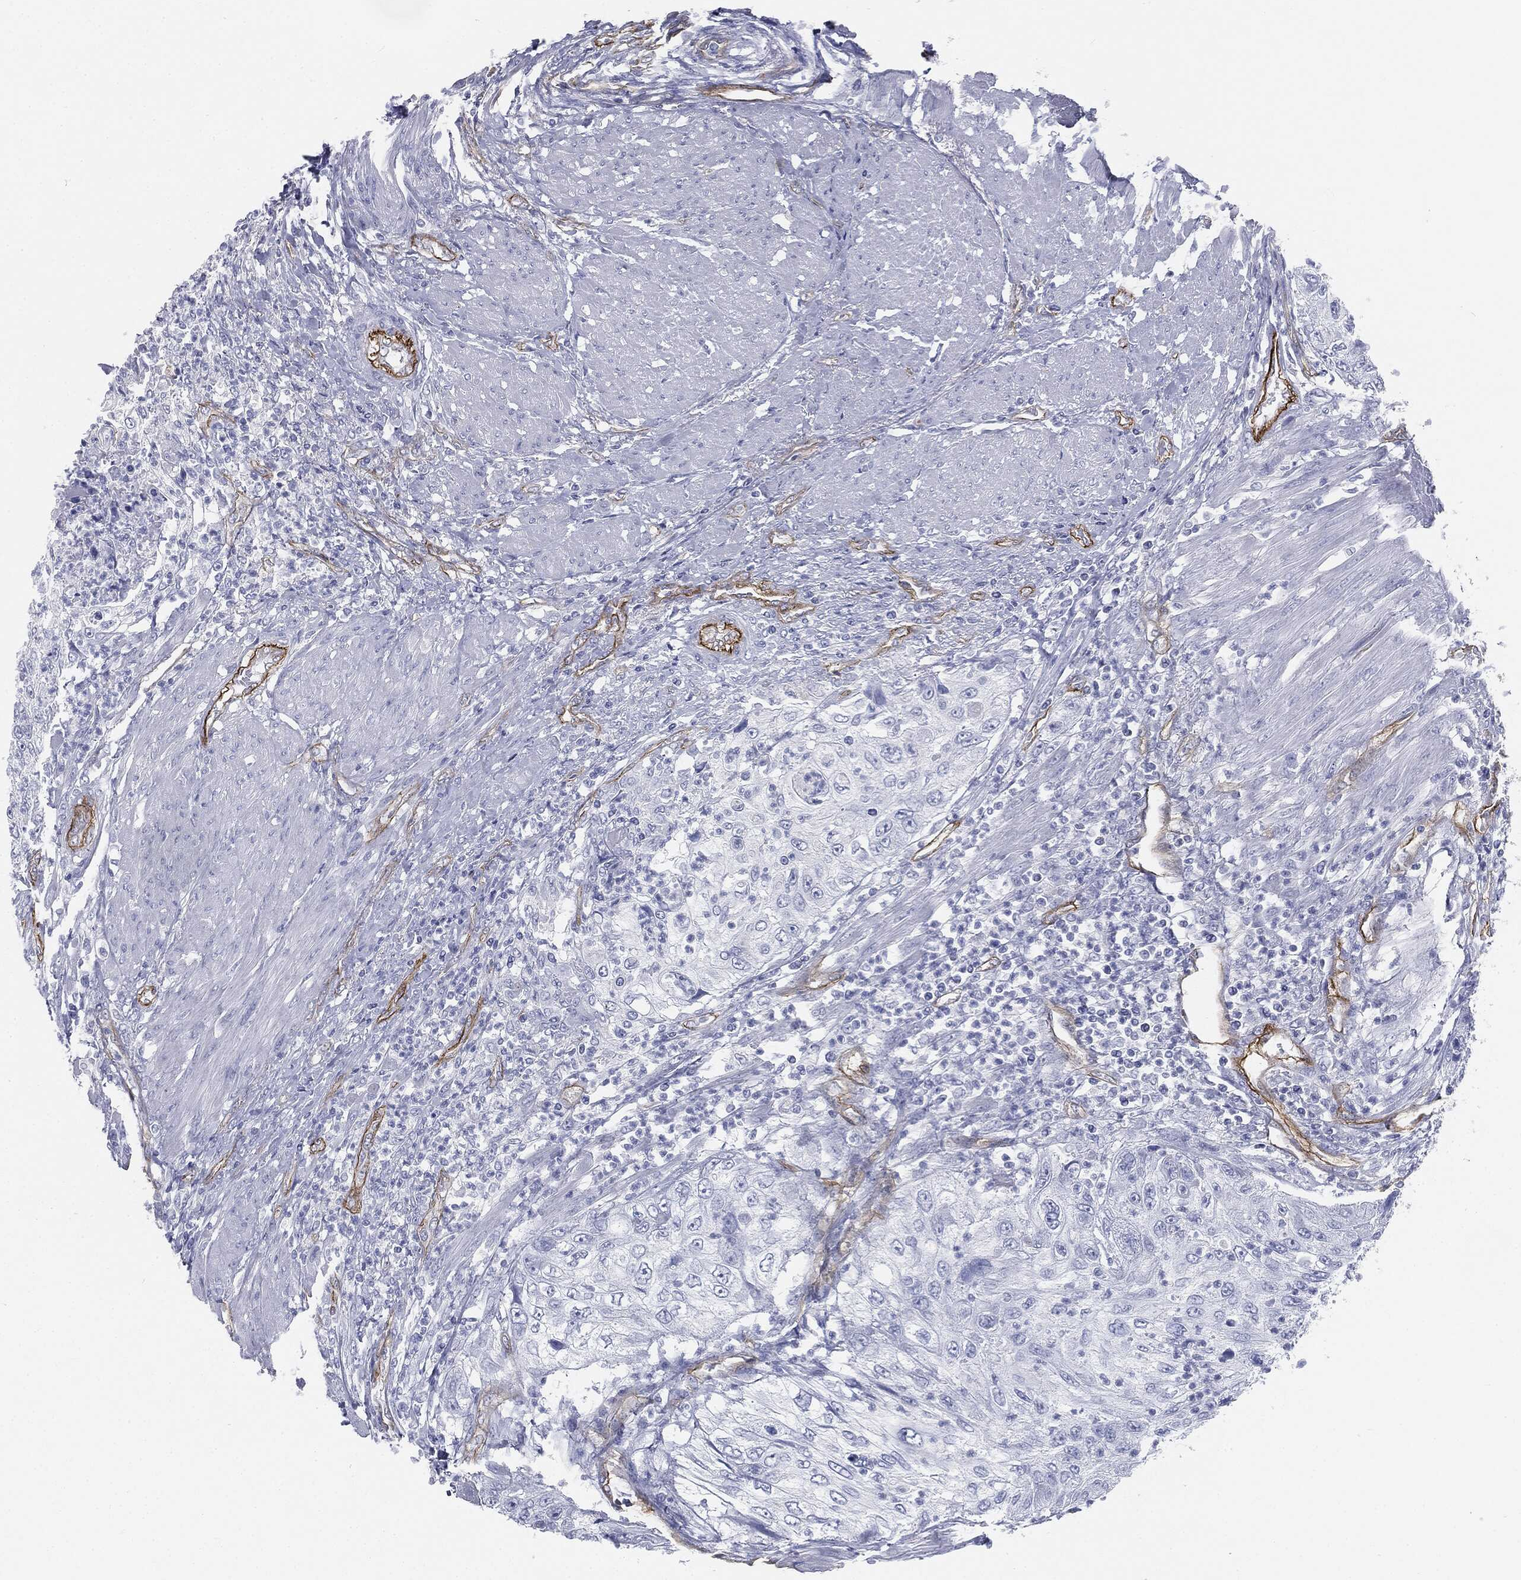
{"staining": {"intensity": "negative", "quantity": "none", "location": "none"}, "tissue": "urothelial cancer", "cell_type": "Tumor cells", "image_type": "cancer", "snomed": [{"axis": "morphology", "description": "Urothelial carcinoma, High grade"}, {"axis": "topography", "description": "Urinary bladder"}], "caption": "This is a histopathology image of immunohistochemistry (IHC) staining of urothelial cancer, which shows no expression in tumor cells.", "gene": "MUC5AC", "patient": {"sex": "female", "age": 60}}